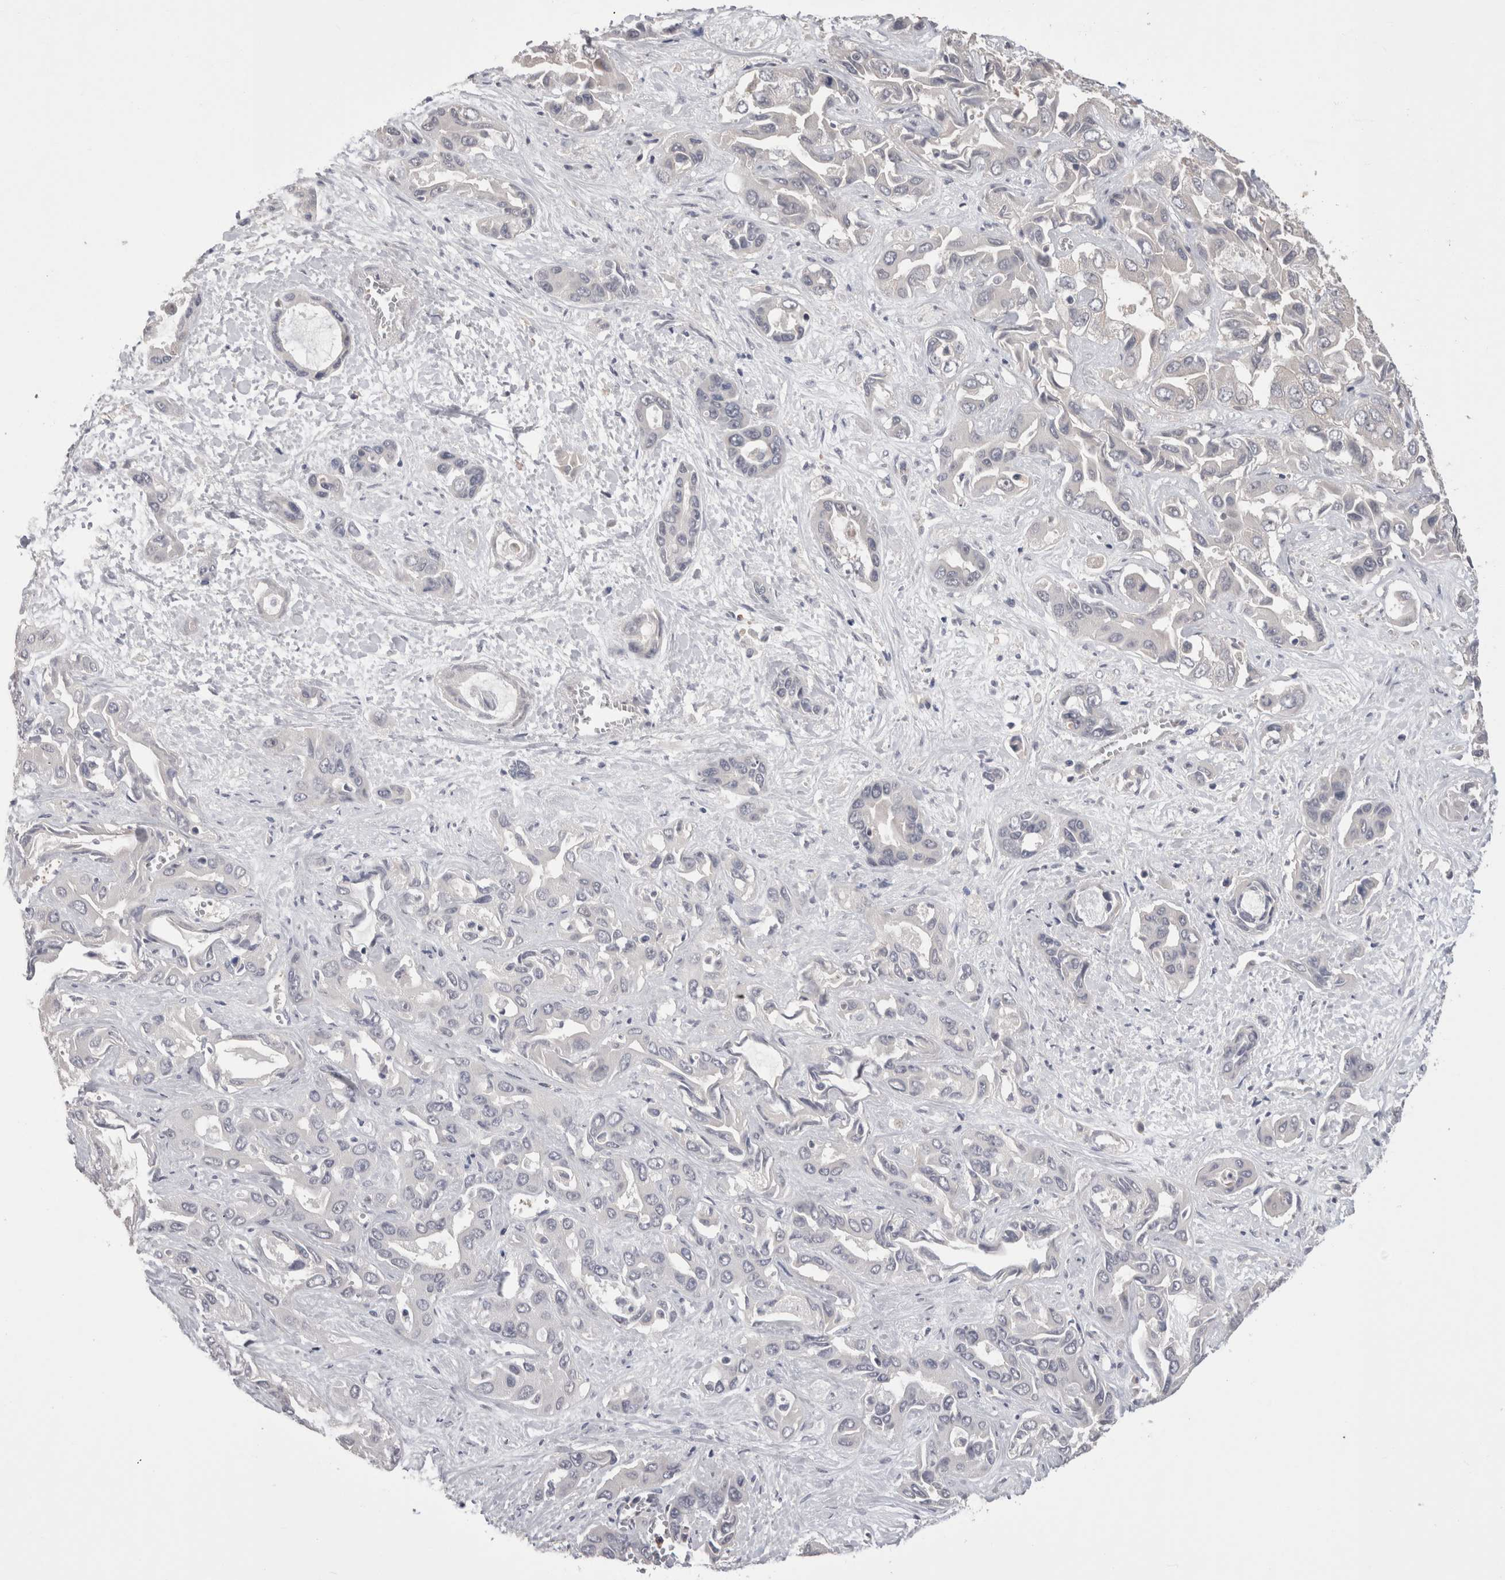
{"staining": {"intensity": "negative", "quantity": "none", "location": "none"}, "tissue": "liver cancer", "cell_type": "Tumor cells", "image_type": "cancer", "snomed": [{"axis": "morphology", "description": "Cholangiocarcinoma"}, {"axis": "topography", "description": "Liver"}], "caption": "This is a histopathology image of immunohistochemistry (IHC) staining of liver cancer (cholangiocarcinoma), which shows no positivity in tumor cells.", "gene": "DCTN6", "patient": {"sex": "female", "age": 52}}